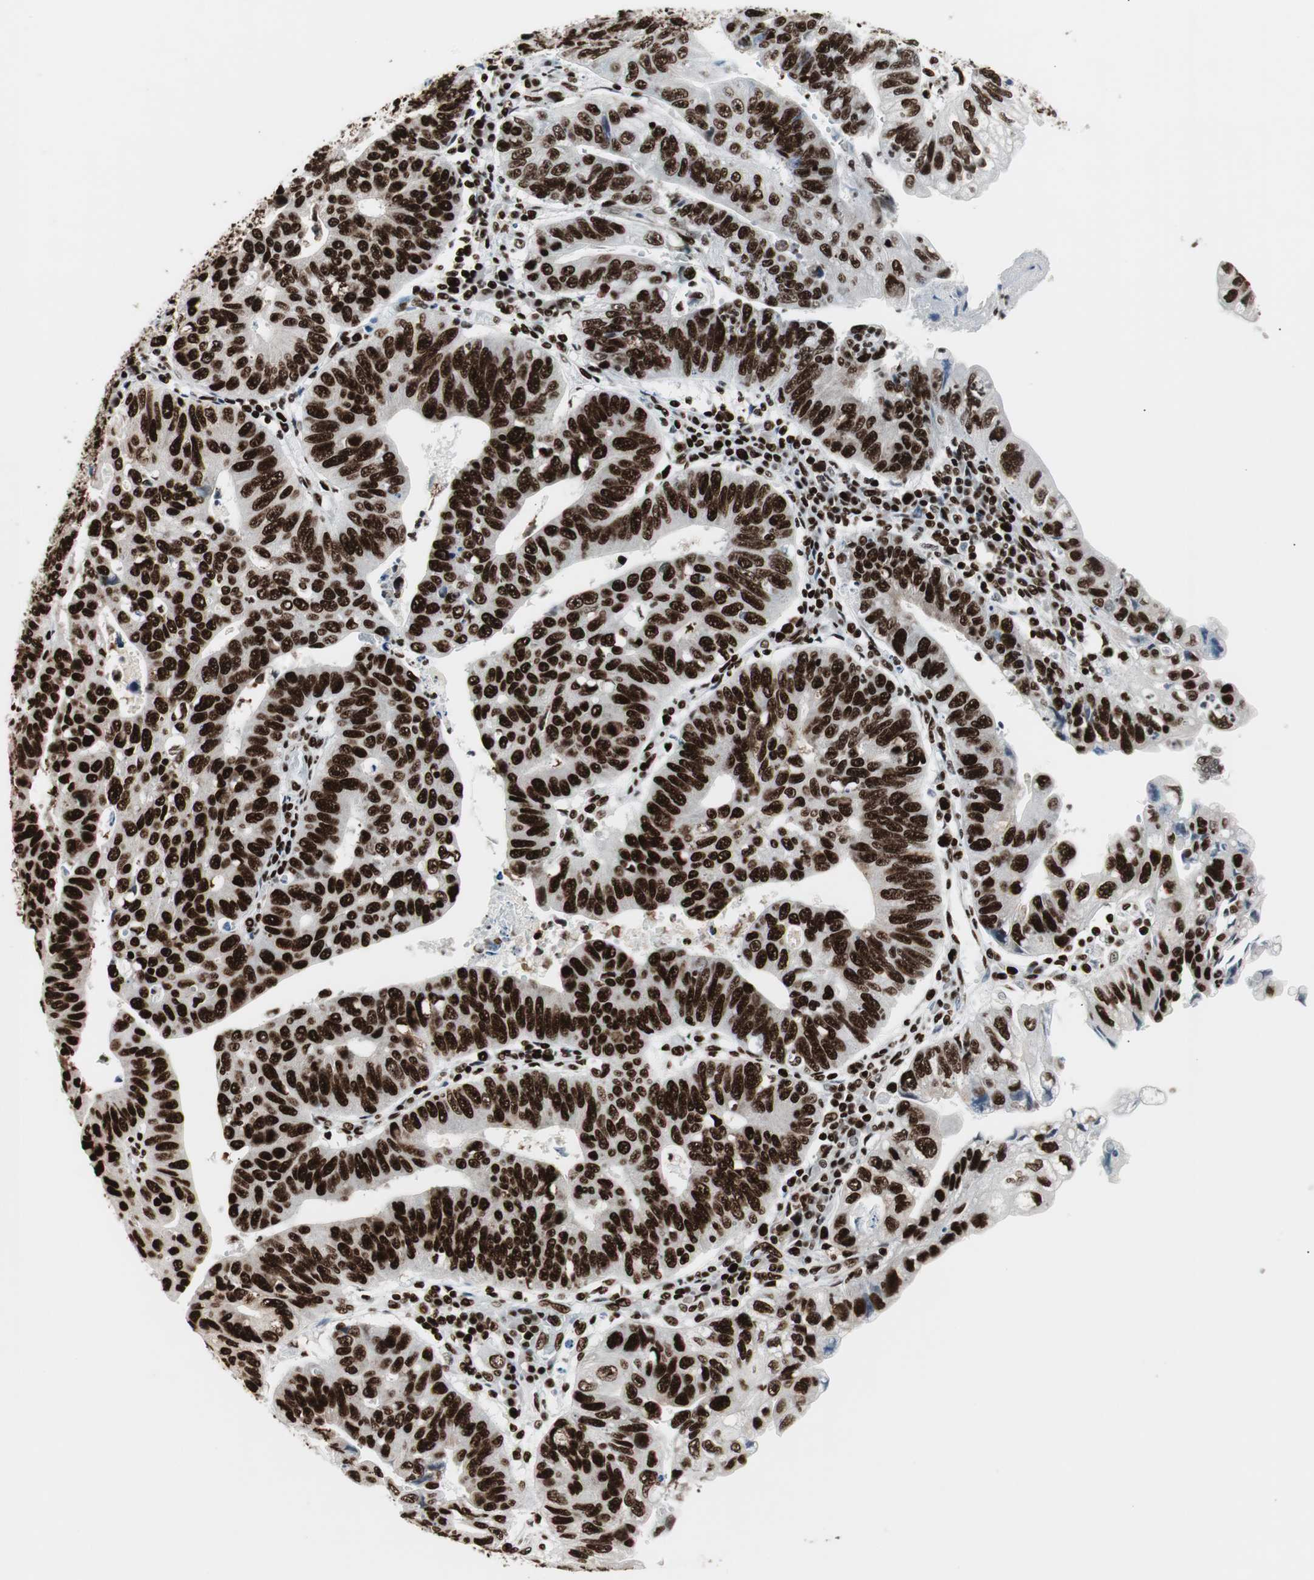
{"staining": {"intensity": "strong", "quantity": ">75%", "location": "nuclear"}, "tissue": "stomach cancer", "cell_type": "Tumor cells", "image_type": "cancer", "snomed": [{"axis": "morphology", "description": "Adenocarcinoma, NOS"}, {"axis": "topography", "description": "Stomach"}], "caption": "Immunohistochemical staining of stomach cancer (adenocarcinoma) displays high levels of strong nuclear protein staining in approximately >75% of tumor cells. (IHC, brightfield microscopy, high magnification).", "gene": "MTA2", "patient": {"sex": "male", "age": 59}}